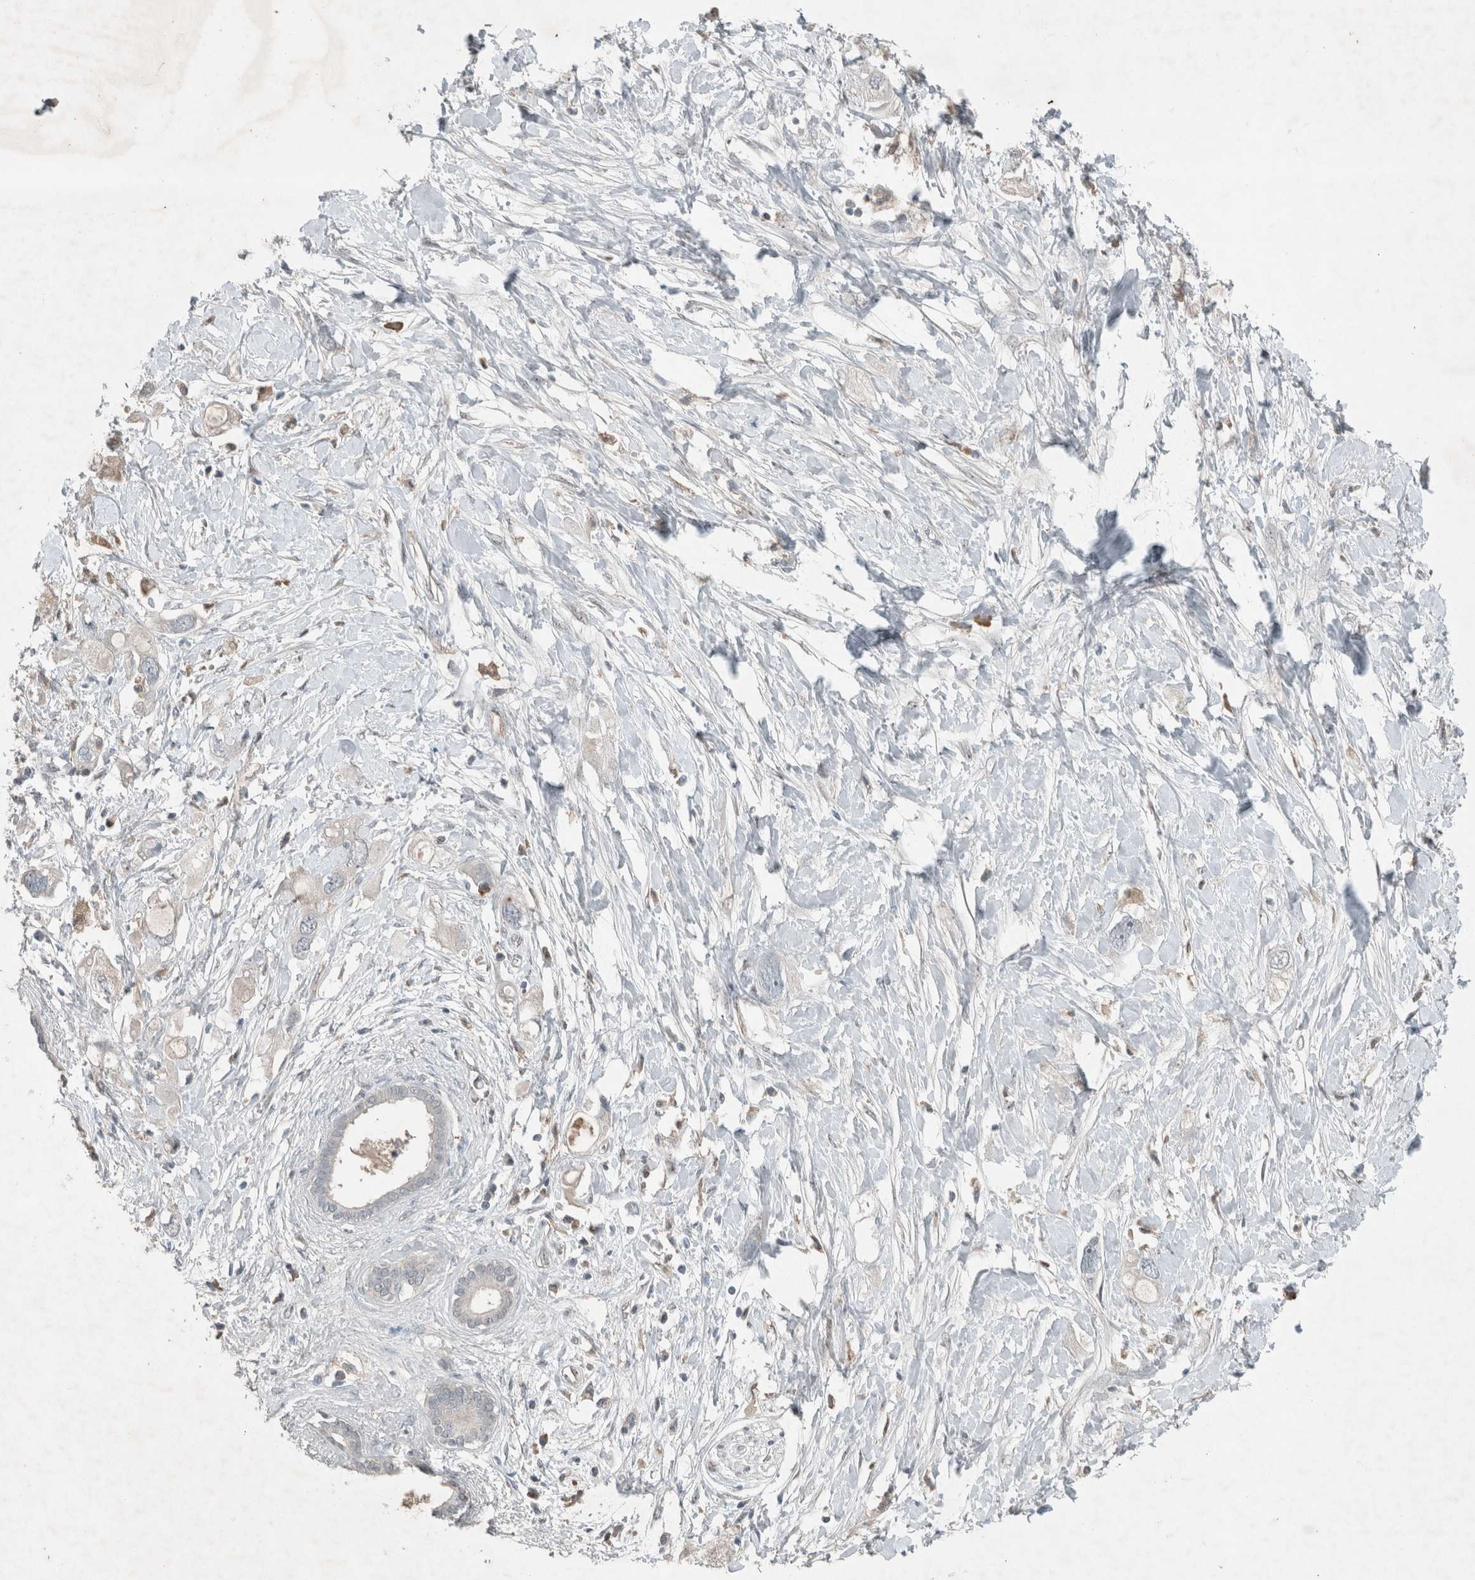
{"staining": {"intensity": "negative", "quantity": "none", "location": "none"}, "tissue": "pancreatic cancer", "cell_type": "Tumor cells", "image_type": "cancer", "snomed": [{"axis": "morphology", "description": "Adenocarcinoma, NOS"}, {"axis": "topography", "description": "Pancreas"}], "caption": "Tumor cells are negative for brown protein staining in pancreatic cancer (adenocarcinoma). (DAB (3,3'-diaminobenzidine) immunohistochemistry (IHC) visualized using brightfield microscopy, high magnification).", "gene": "RALGDS", "patient": {"sex": "female", "age": 56}}